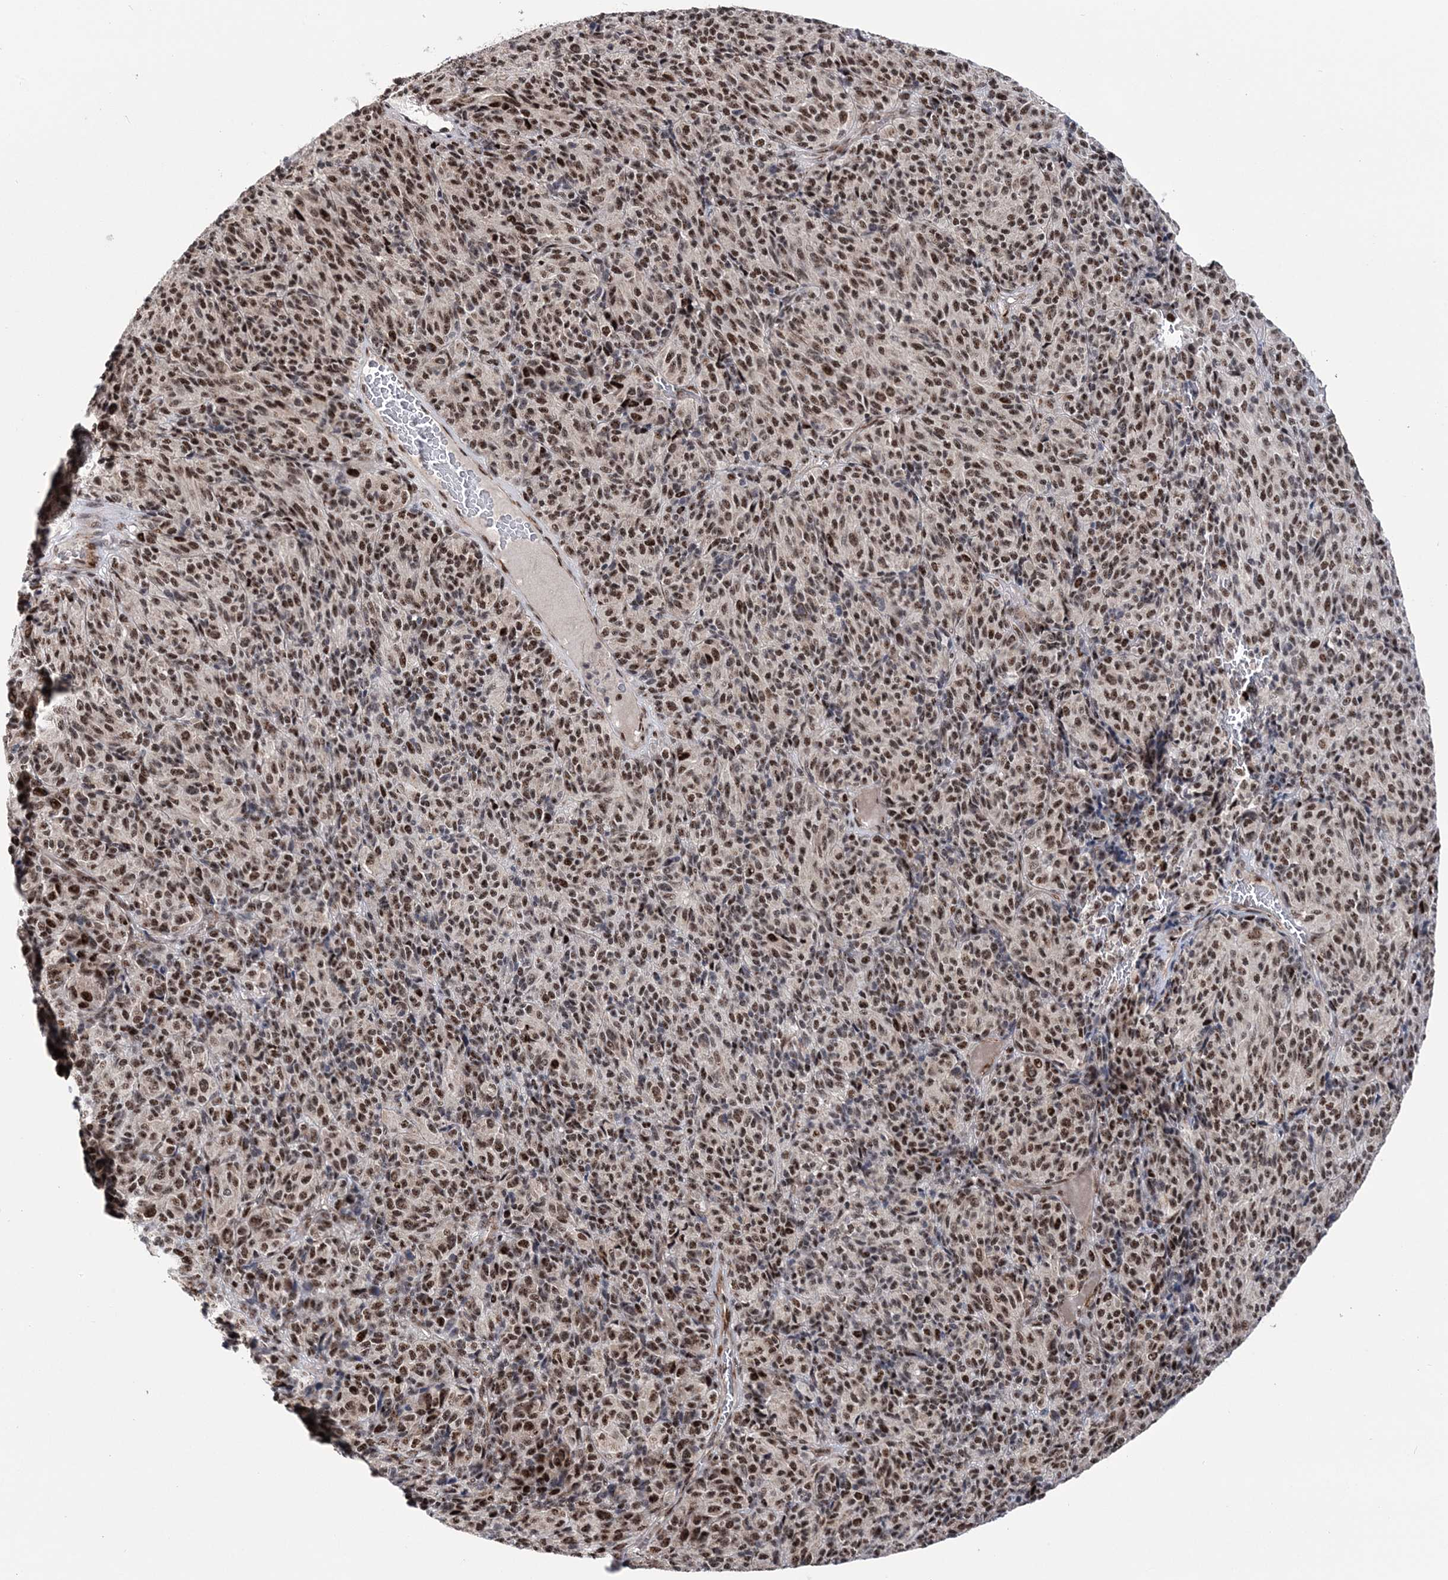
{"staining": {"intensity": "moderate", "quantity": "25%-75%", "location": "nuclear"}, "tissue": "melanoma", "cell_type": "Tumor cells", "image_type": "cancer", "snomed": [{"axis": "morphology", "description": "Malignant melanoma, Metastatic site"}, {"axis": "topography", "description": "Brain"}], "caption": "The image demonstrates staining of melanoma, revealing moderate nuclear protein positivity (brown color) within tumor cells.", "gene": "TATDN2", "patient": {"sex": "female", "age": 56}}